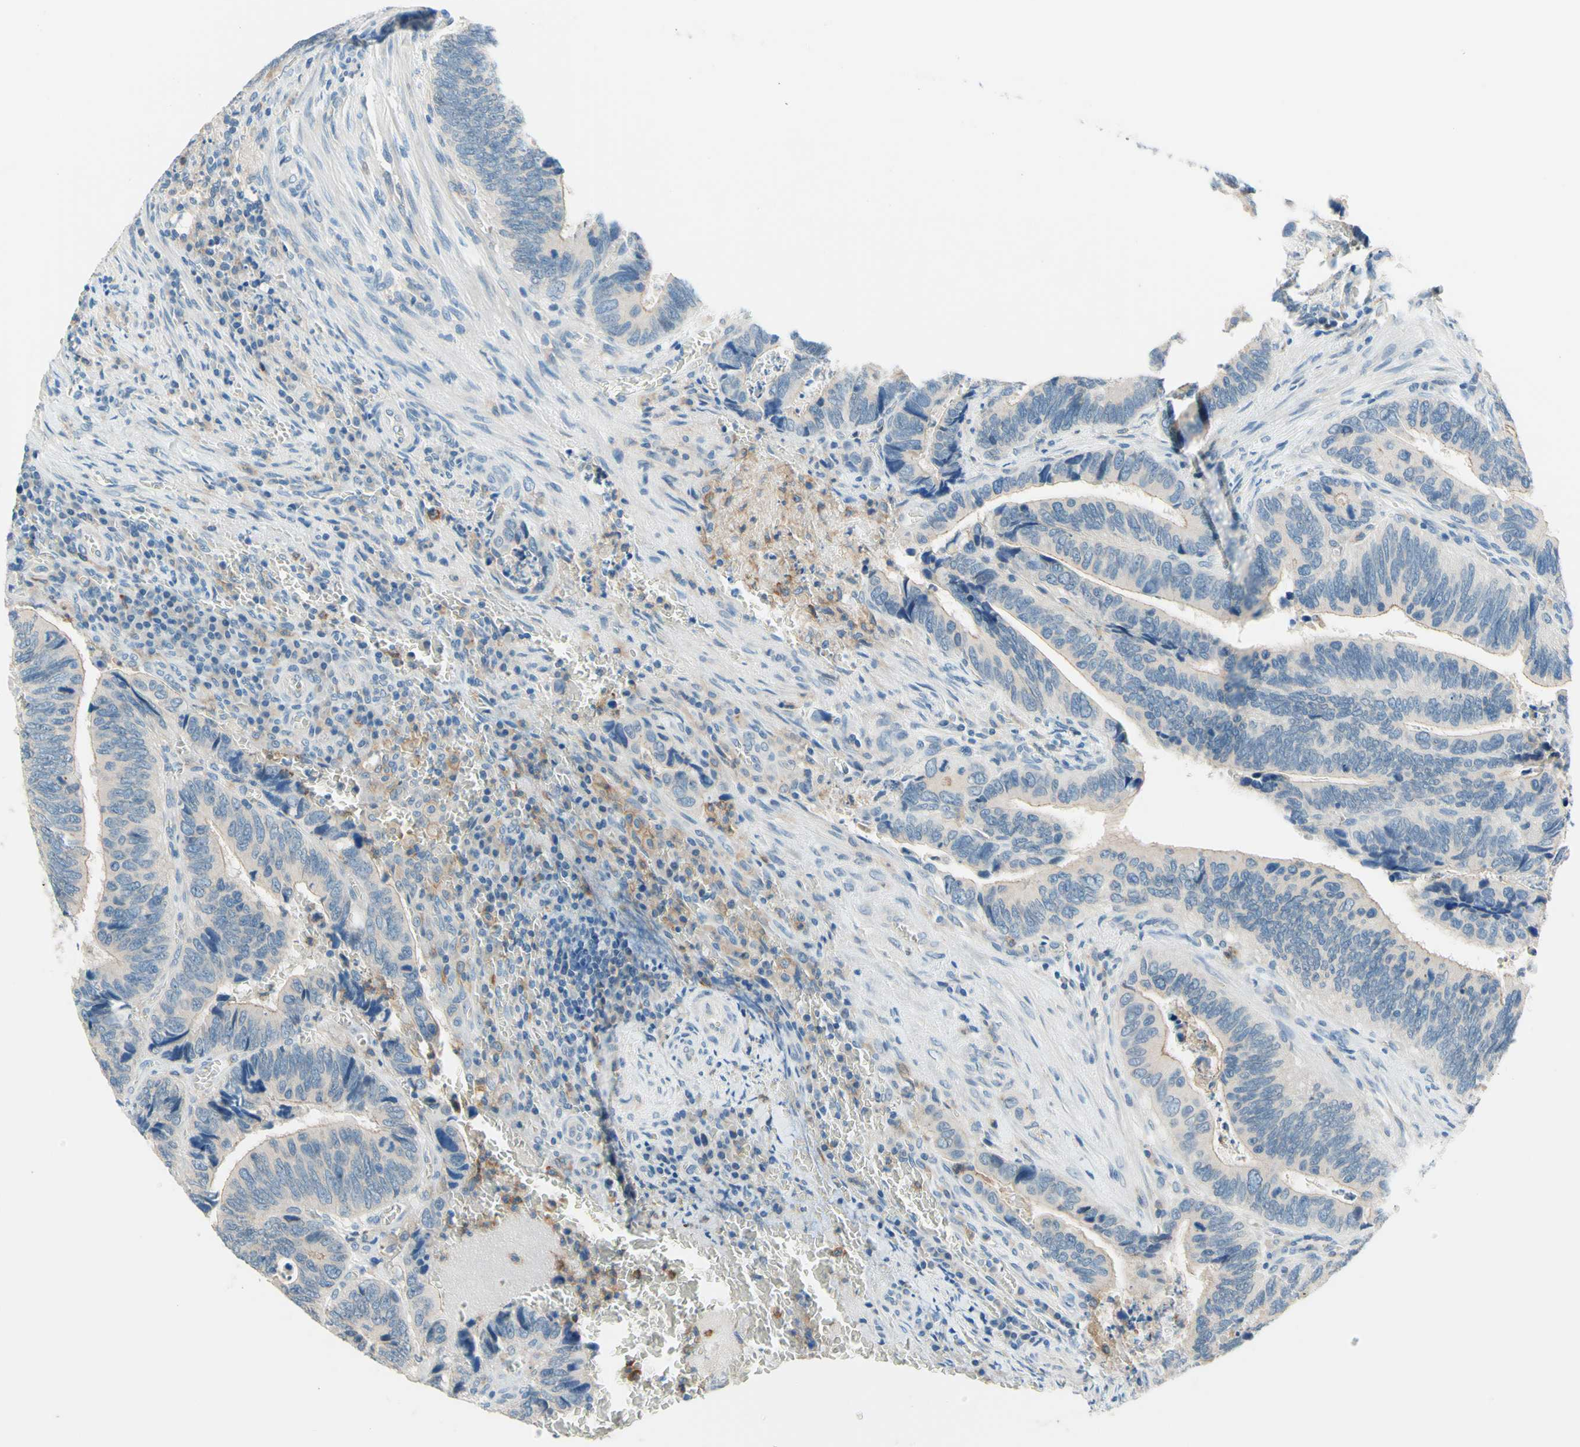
{"staining": {"intensity": "weak", "quantity": "<25%", "location": "cytoplasmic/membranous"}, "tissue": "colorectal cancer", "cell_type": "Tumor cells", "image_type": "cancer", "snomed": [{"axis": "morphology", "description": "Adenocarcinoma, NOS"}, {"axis": "topography", "description": "Colon"}], "caption": "A histopathology image of human colorectal cancer is negative for staining in tumor cells. (Brightfield microscopy of DAB immunohistochemistry (IHC) at high magnification).", "gene": "SIGLEC9", "patient": {"sex": "male", "age": 72}}